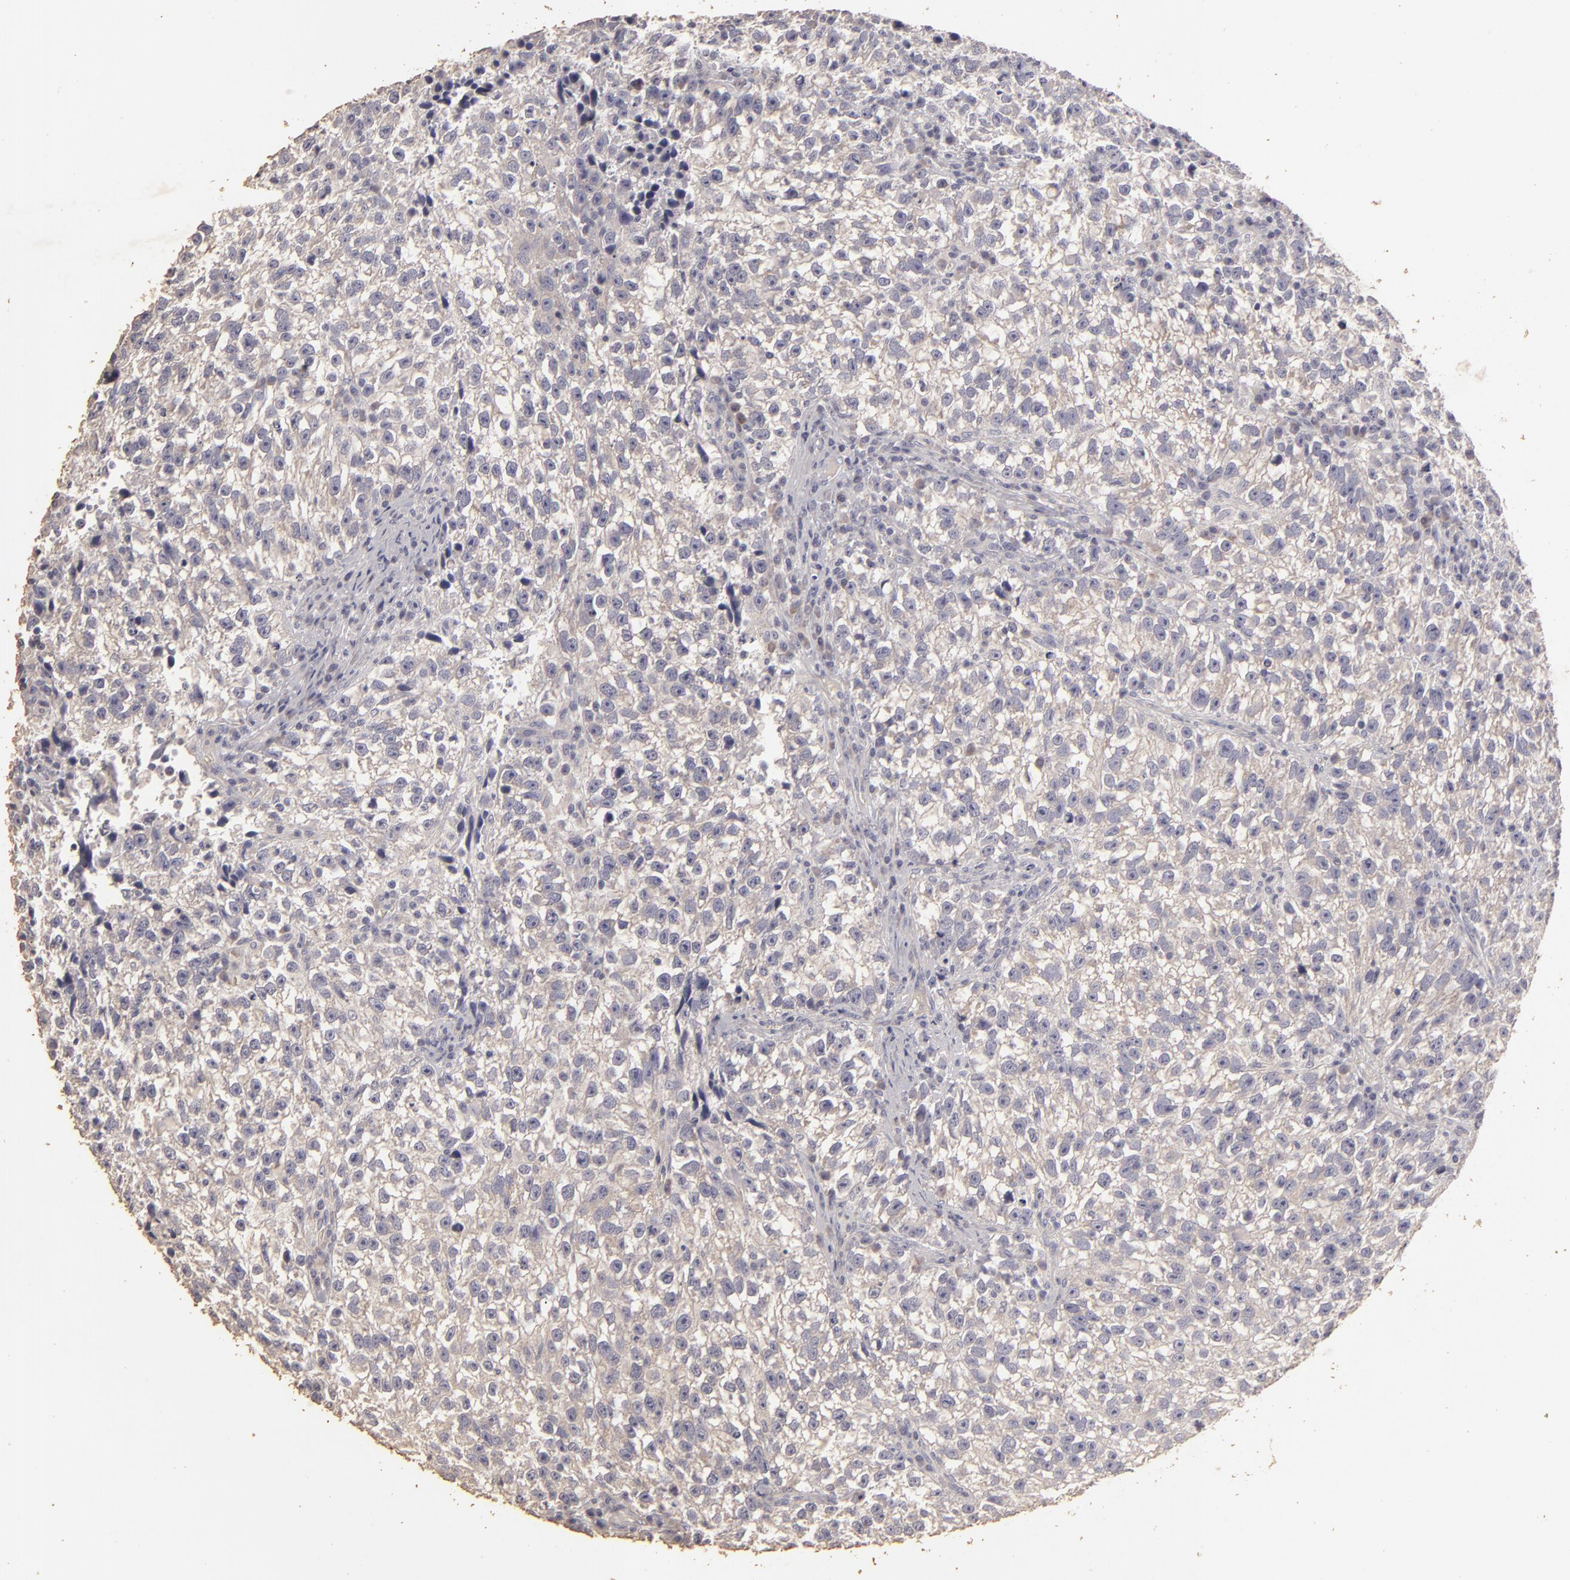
{"staining": {"intensity": "negative", "quantity": "none", "location": "none"}, "tissue": "testis cancer", "cell_type": "Tumor cells", "image_type": "cancer", "snomed": [{"axis": "morphology", "description": "Seminoma, NOS"}, {"axis": "topography", "description": "Testis"}], "caption": "DAB immunohistochemical staining of human testis cancer reveals no significant staining in tumor cells.", "gene": "BCL2L13", "patient": {"sex": "male", "age": 38}}